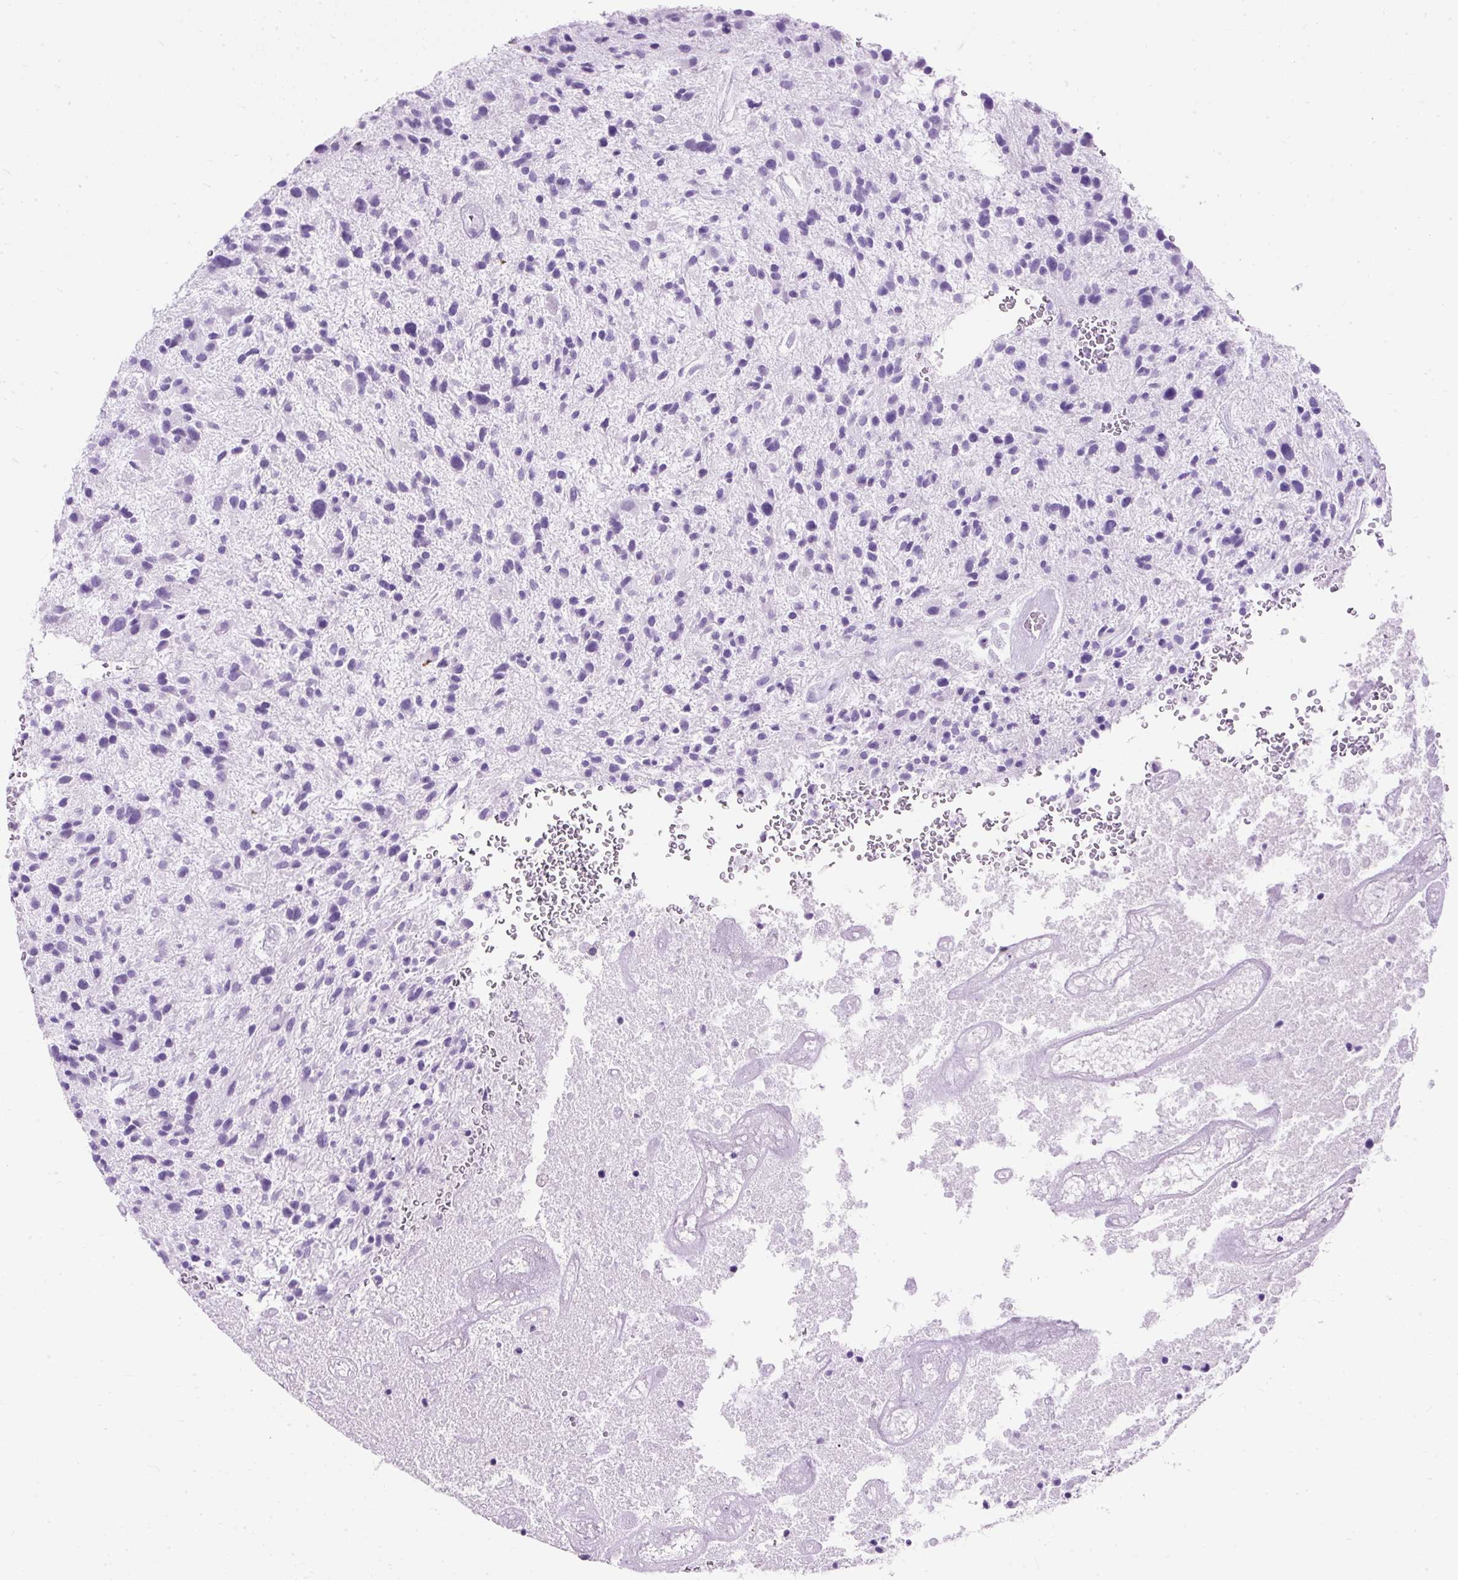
{"staining": {"intensity": "negative", "quantity": "none", "location": "none"}, "tissue": "glioma", "cell_type": "Tumor cells", "image_type": "cancer", "snomed": [{"axis": "morphology", "description": "Glioma, malignant, High grade"}, {"axis": "topography", "description": "Brain"}], "caption": "IHC of human glioma shows no staining in tumor cells. (Brightfield microscopy of DAB (3,3'-diaminobenzidine) immunohistochemistry (IHC) at high magnification).", "gene": "PVALB", "patient": {"sex": "male", "age": 47}}